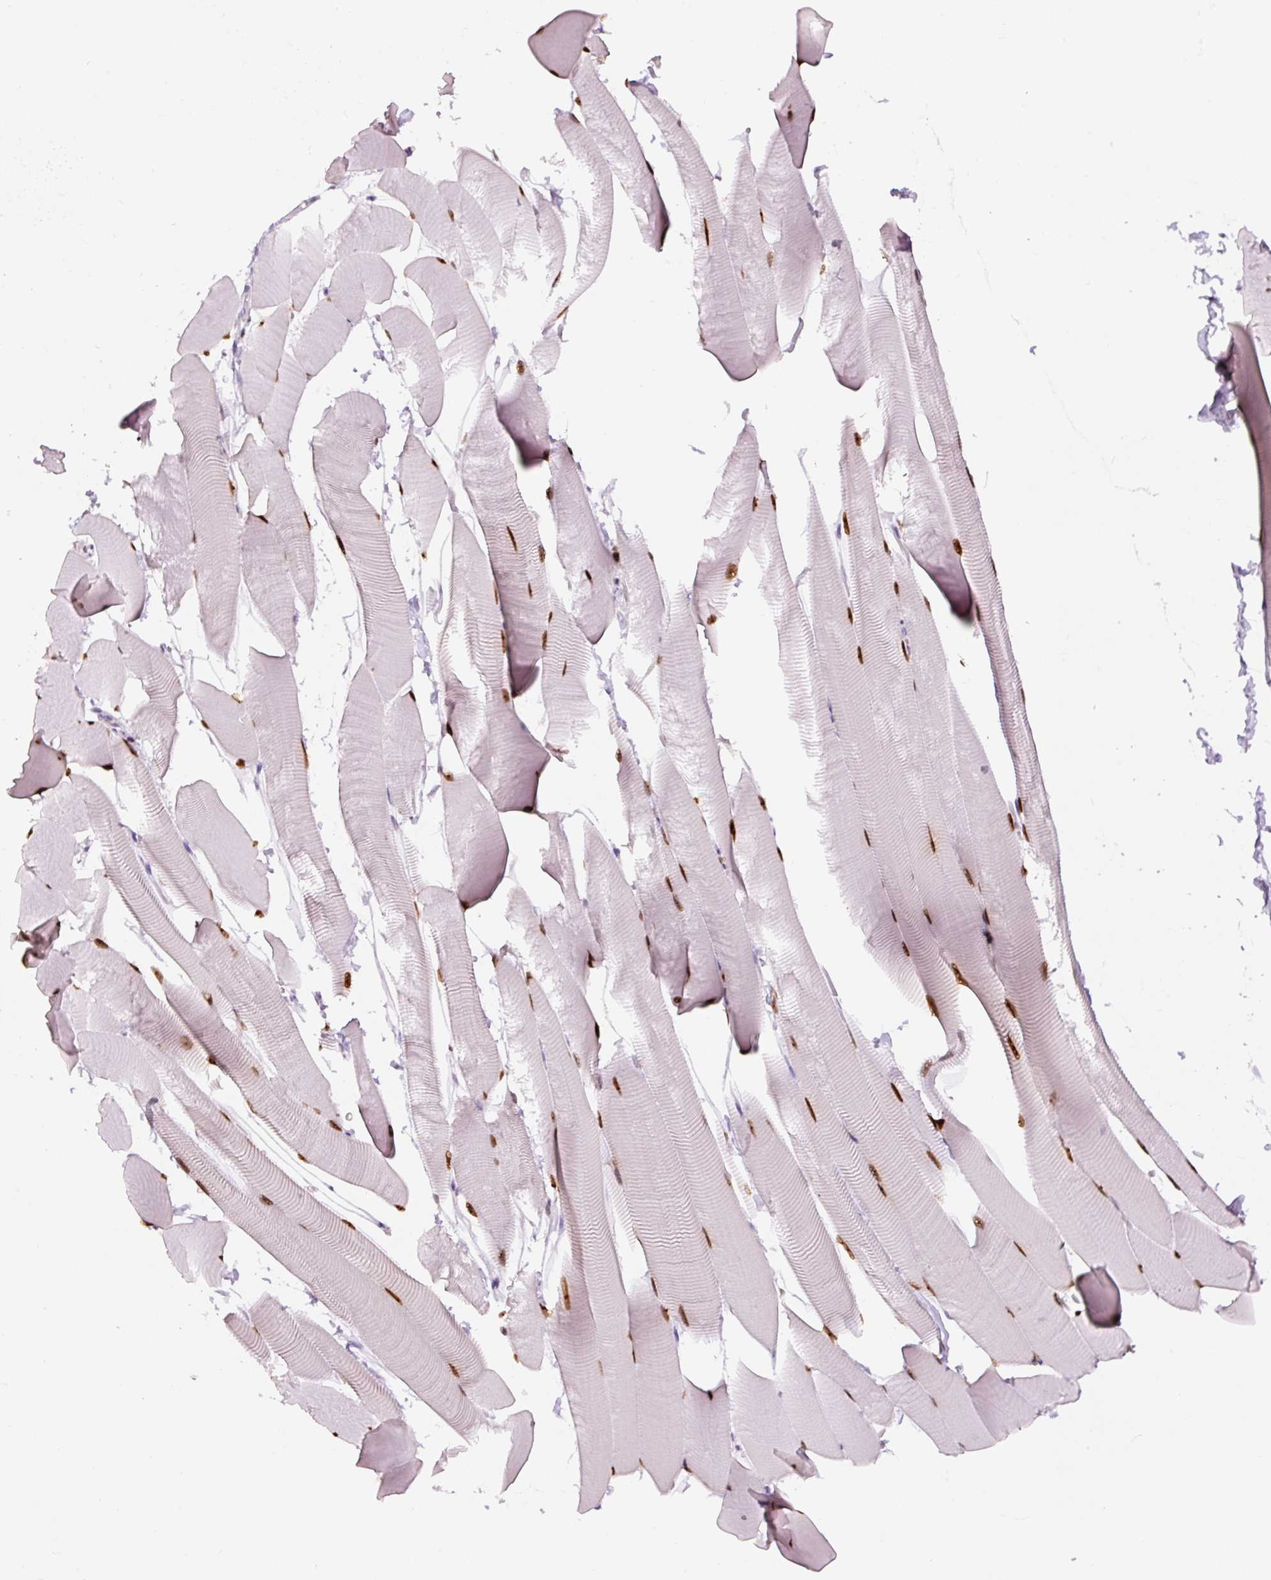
{"staining": {"intensity": "strong", "quantity": ">75%", "location": "nuclear"}, "tissue": "skeletal muscle", "cell_type": "Myocytes", "image_type": "normal", "snomed": [{"axis": "morphology", "description": "Normal tissue, NOS"}, {"axis": "topography", "description": "Skeletal muscle"}], "caption": "Brown immunohistochemical staining in normal human skeletal muscle reveals strong nuclear positivity in approximately >75% of myocytes. The staining was performed using DAB, with brown indicating positive protein expression. Nuclei are stained blue with hematoxylin.", "gene": "SIX1", "patient": {"sex": "male", "age": 25}}